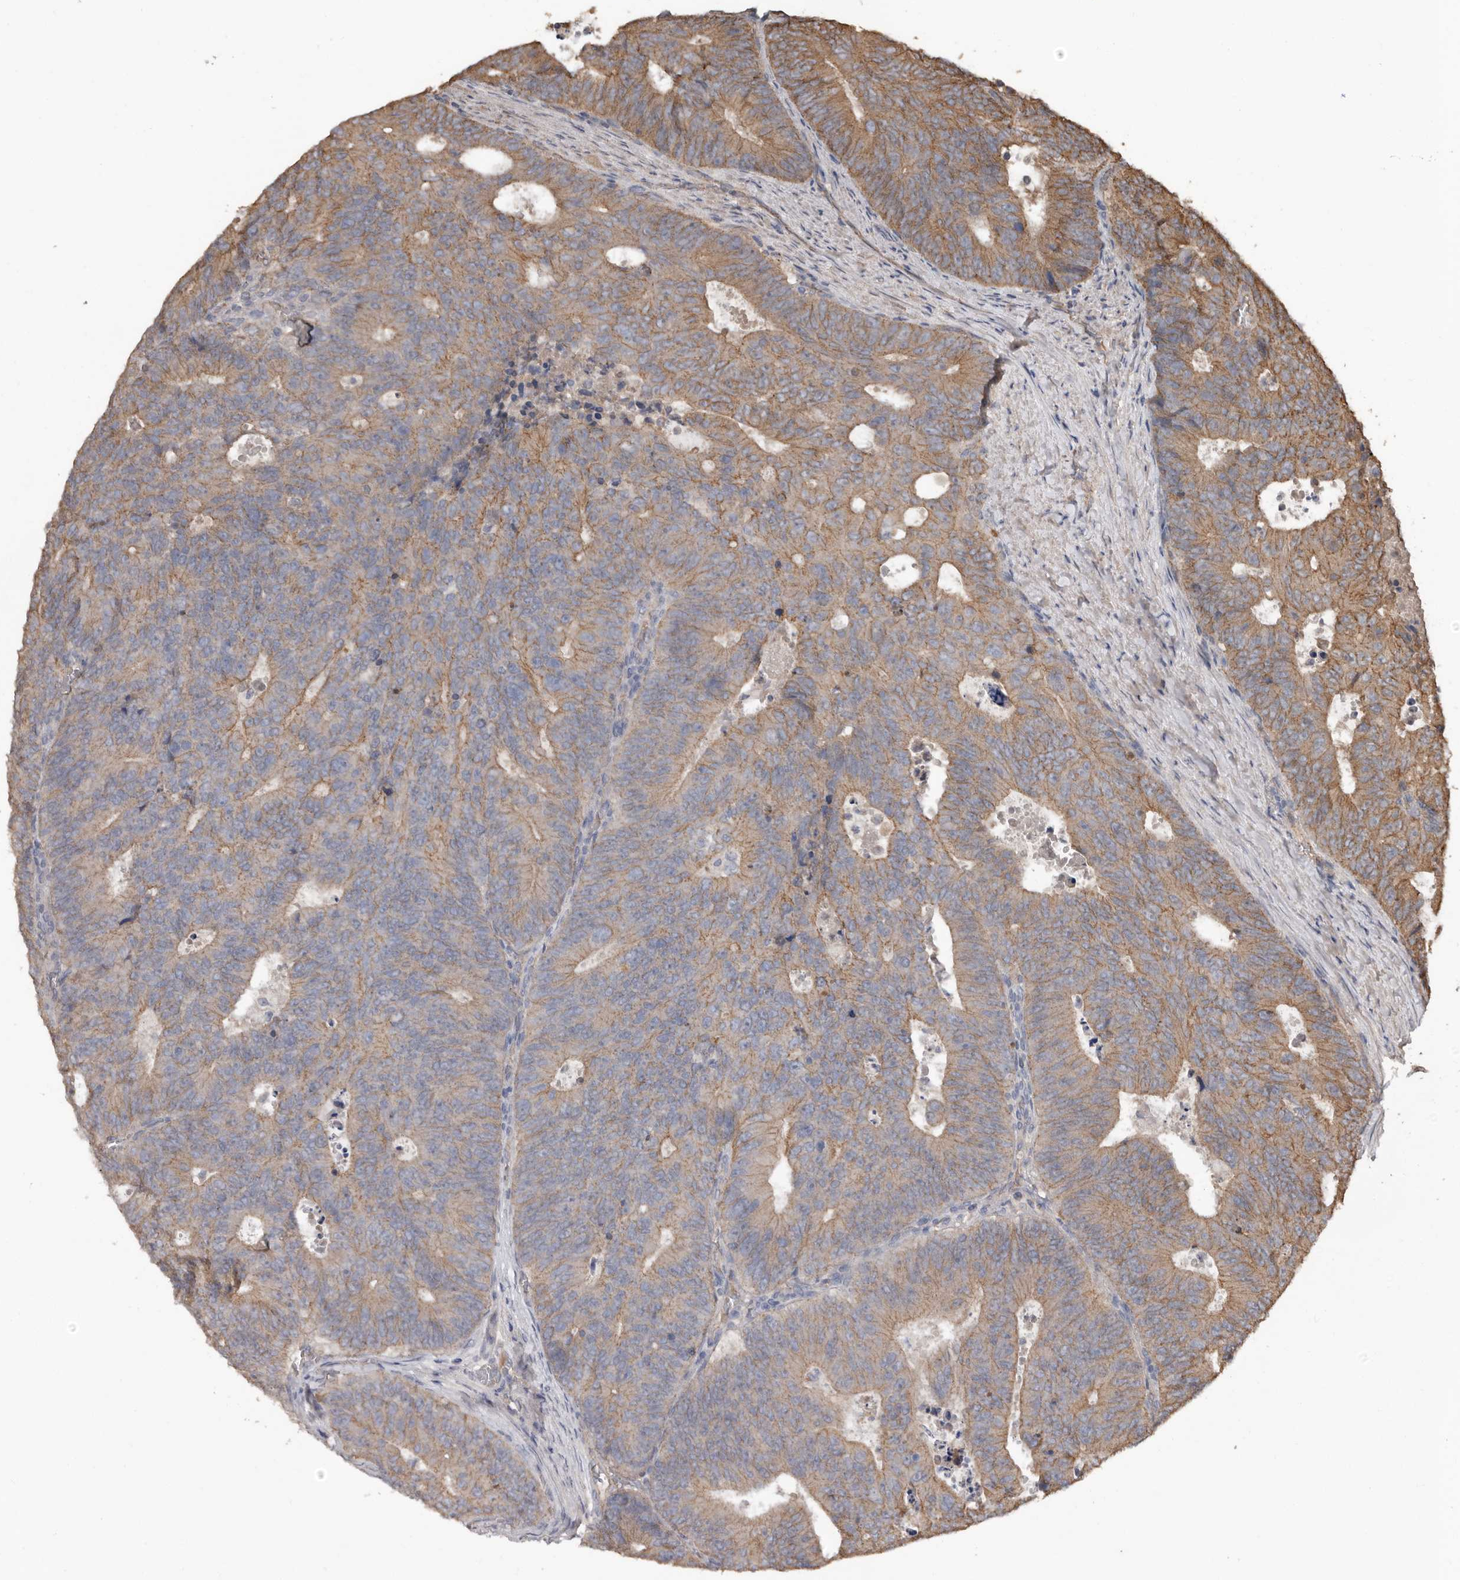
{"staining": {"intensity": "moderate", "quantity": "25%-75%", "location": "cytoplasmic/membranous"}, "tissue": "colorectal cancer", "cell_type": "Tumor cells", "image_type": "cancer", "snomed": [{"axis": "morphology", "description": "Adenocarcinoma, NOS"}, {"axis": "topography", "description": "Colon"}], "caption": "Adenocarcinoma (colorectal) stained with a brown dye demonstrates moderate cytoplasmic/membranous positive positivity in about 25%-75% of tumor cells.", "gene": "HYAL4", "patient": {"sex": "male", "age": 87}}